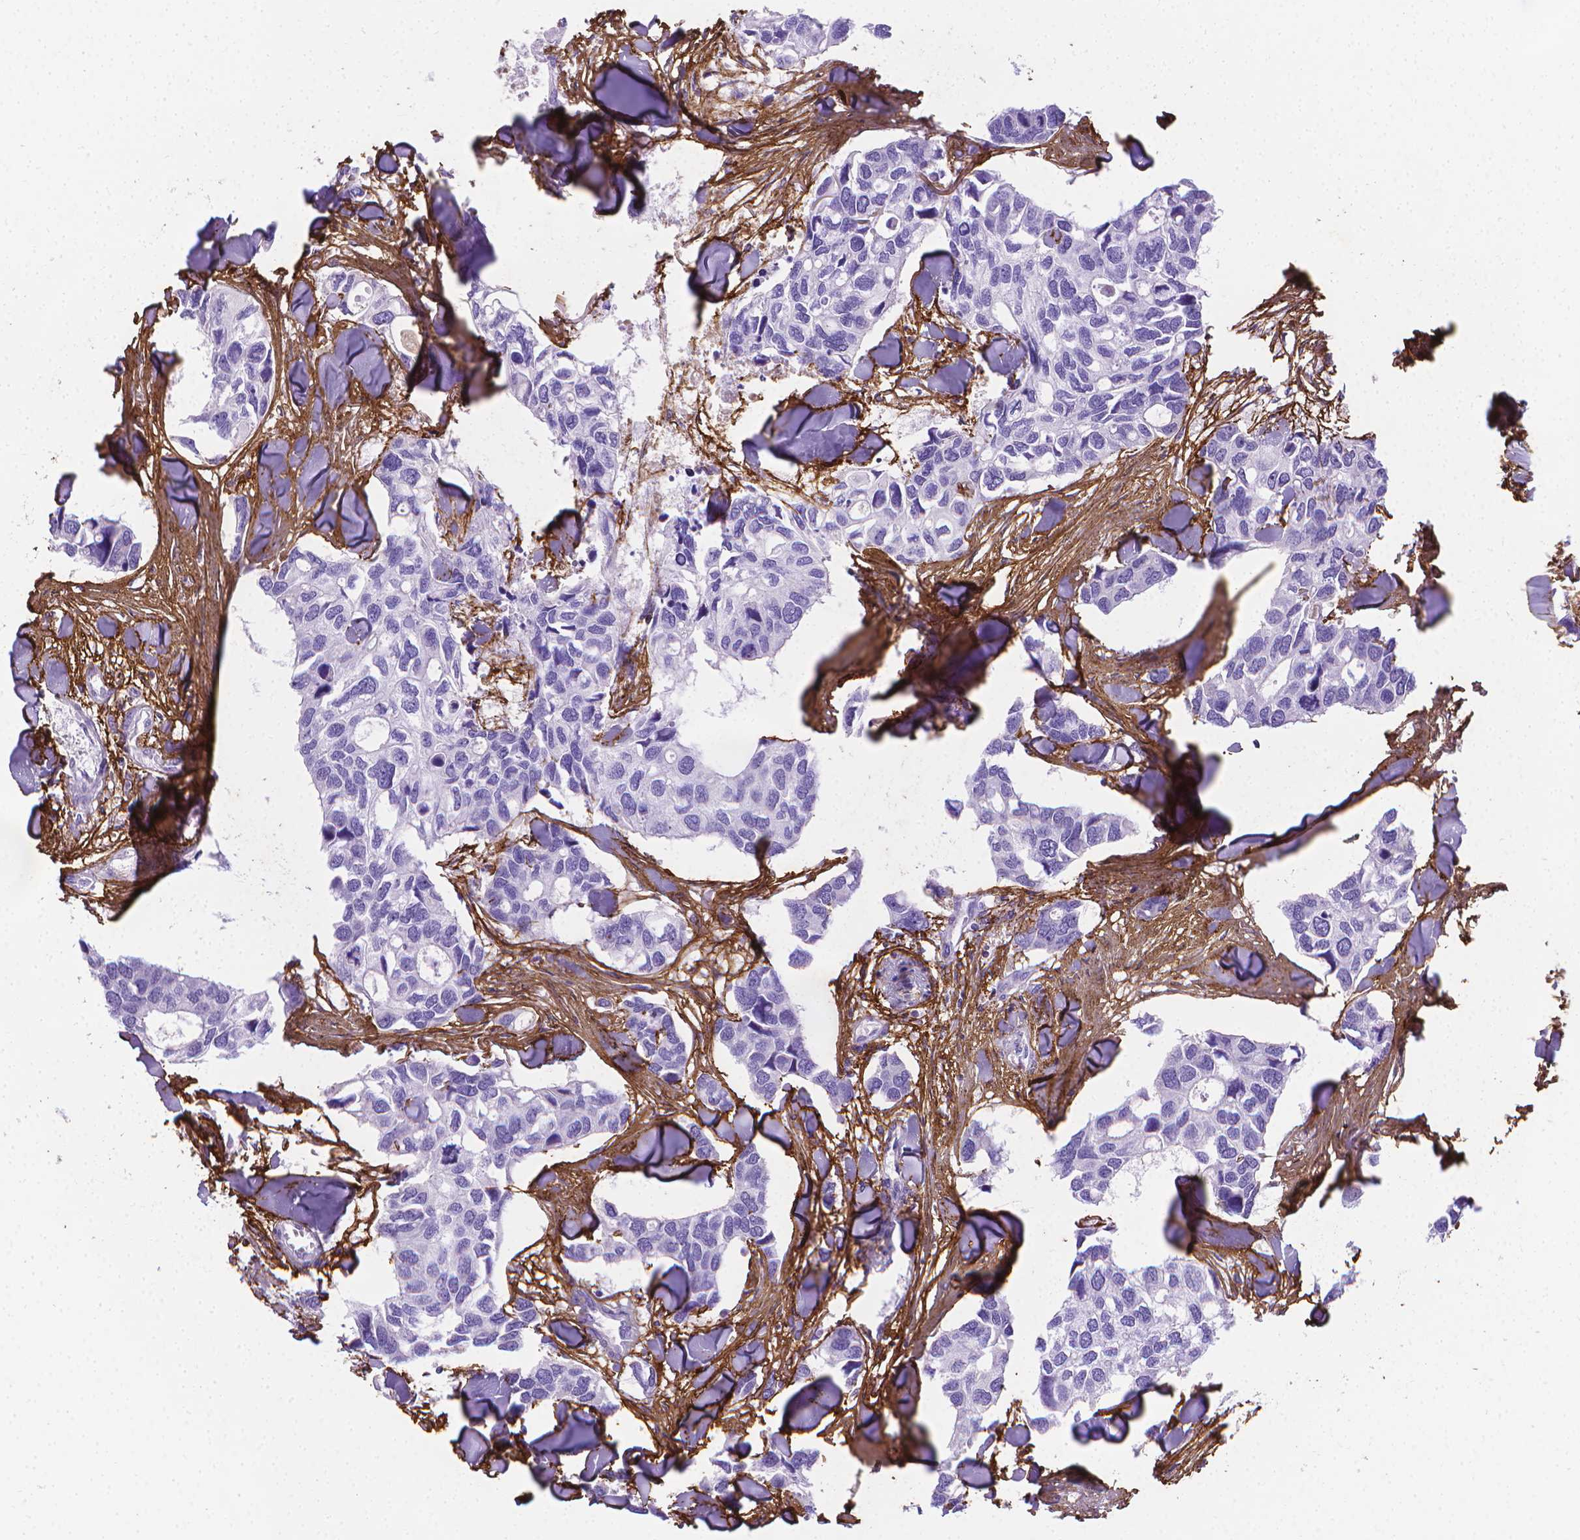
{"staining": {"intensity": "negative", "quantity": "none", "location": "none"}, "tissue": "breast cancer", "cell_type": "Tumor cells", "image_type": "cancer", "snomed": [{"axis": "morphology", "description": "Duct carcinoma"}, {"axis": "topography", "description": "Breast"}], "caption": "Invasive ductal carcinoma (breast) stained for a protein using IHC displays no positivity tumor cells.", "gene": "MFAP2", "patient": {"sex": "female", "age": 83}}